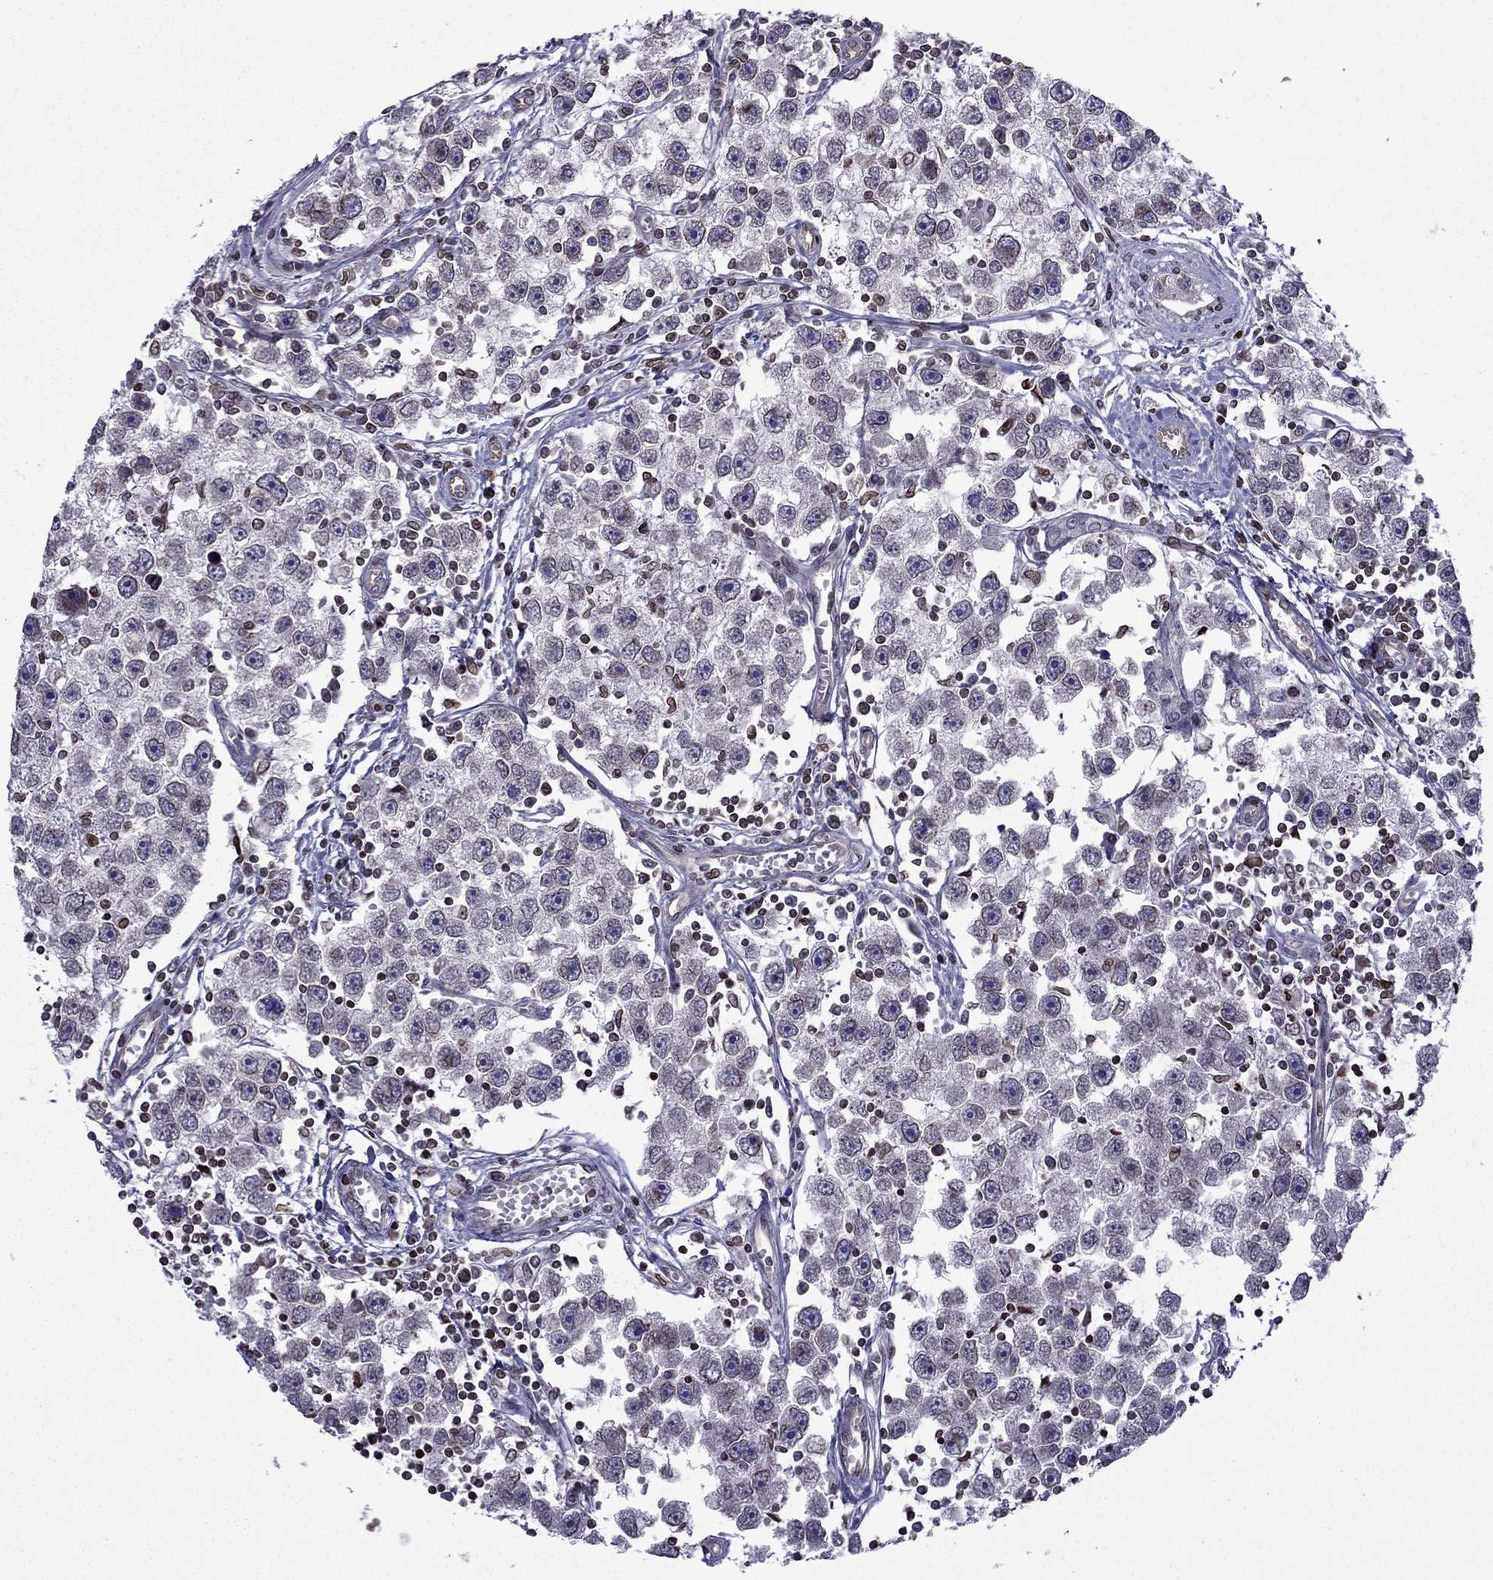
{"staining": {"intensity": "negative", "quantity": "none", "location": "none"}, "tissue": "testis cancer", "cell_type": "Tumor cells", "image_type": "cancer", "snomed": [{"axis": "morphology", "description": "Seminoma, NOS"}, {"axis": "topography", "description": "Testis"}], "caption": "High power microscopy image of an IHC histopathology image of testis cancer (seminoma), revealing no significant positivity in tumor cells.", "gene": "CDC42BPA", "patient": {"sex": "male", "age": 30}}